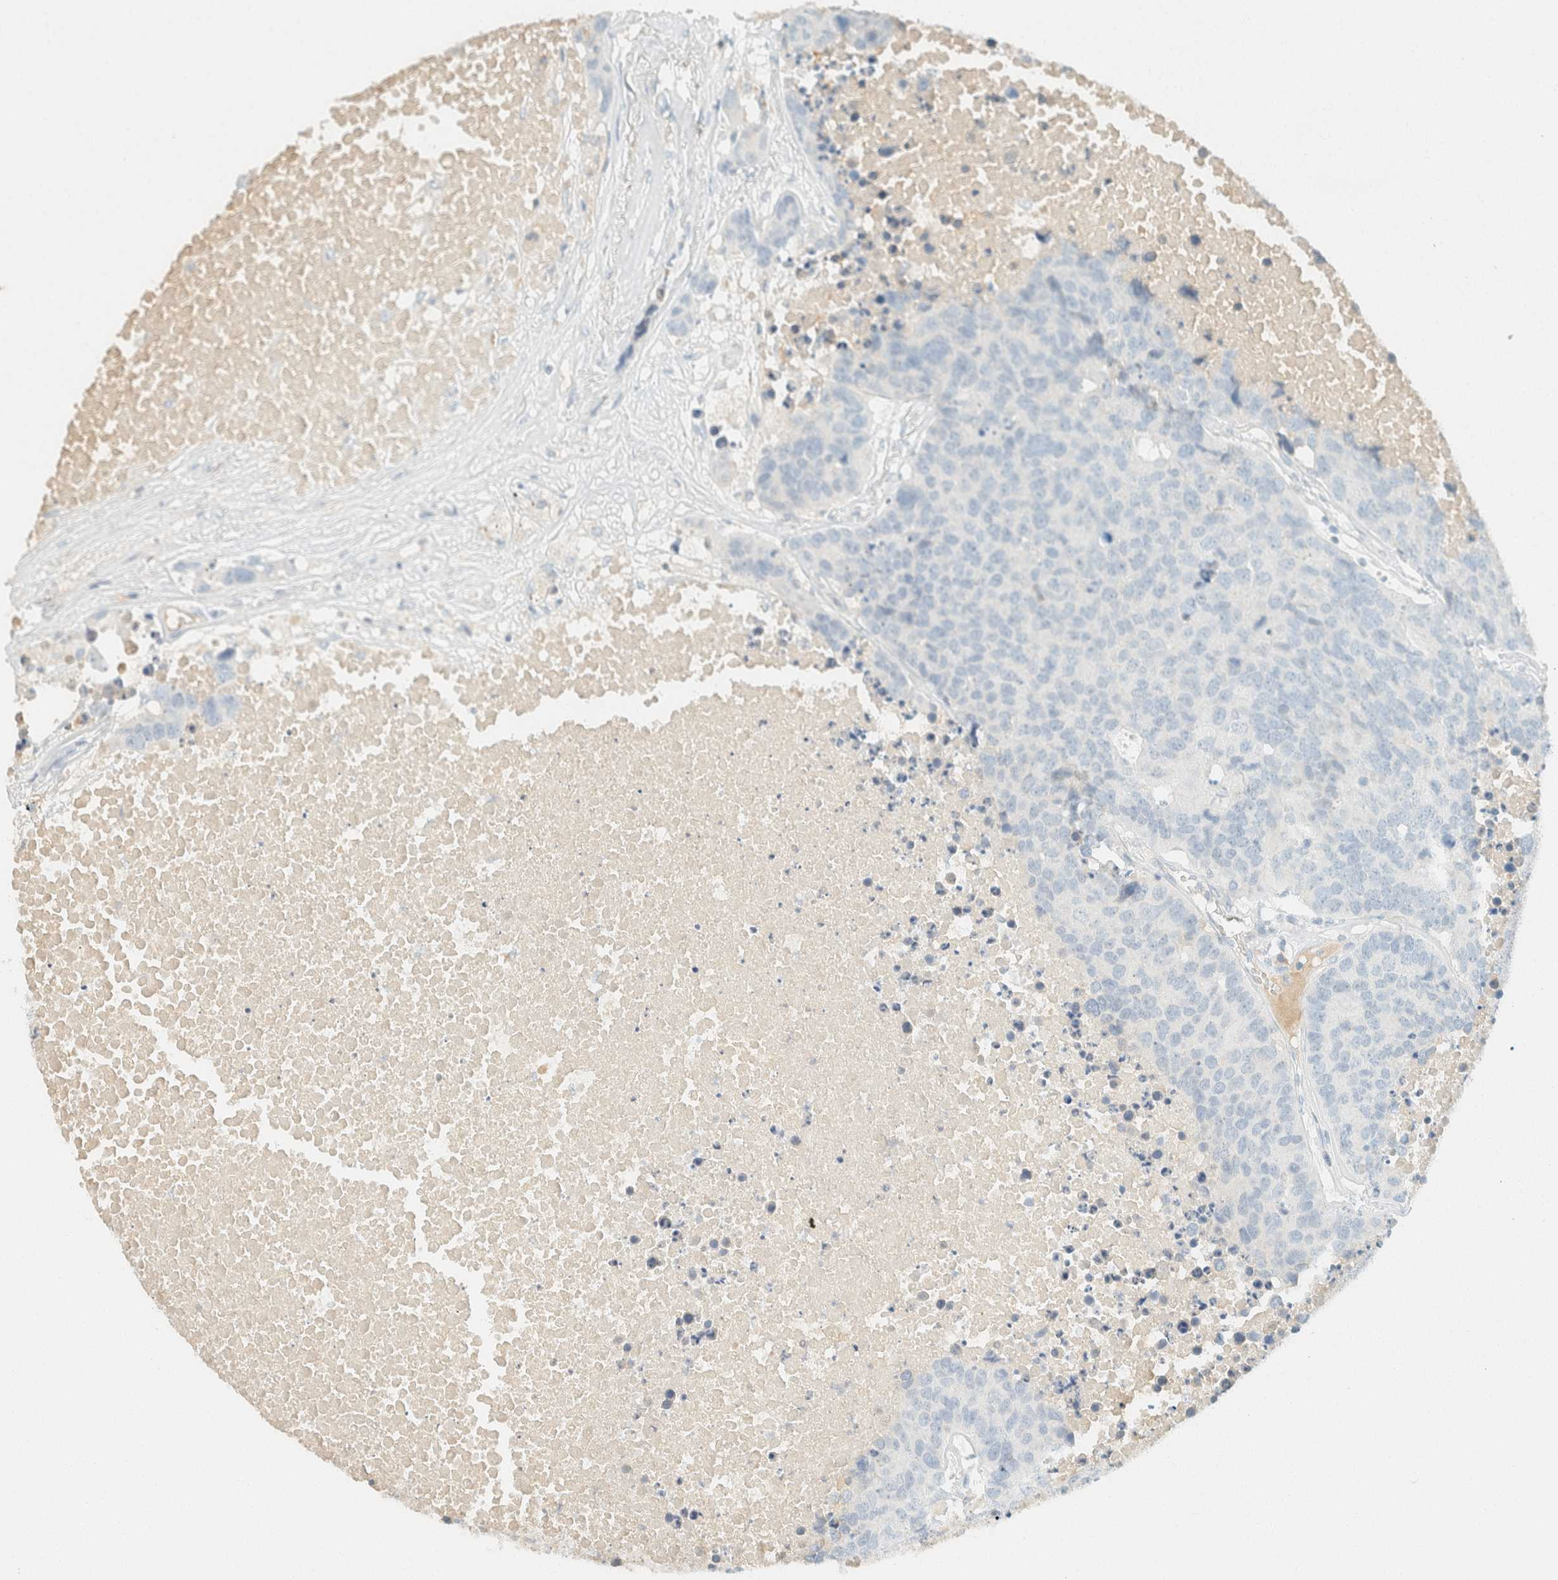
{"staining": {"intensity": "negative", "quantity": "none", "location": "none"}, "tissue": "carcinoid", "cell_type": "Tumor cells", "image_type": "cancer", "snomed": [{"axis": "morphology", "description": "Carcinoid, malignant, NOS"}, {"axis": "topography", "description": "Lung"}], "caption": "High power microscopy photomicrograph of an immunohistochemistry (IHC) photomicrograph of carcinoid, revealing no significant expression in tumor cells. (DAB (3,3'-diaminobenzidine) IHC with hematoxylin counter stain).", "gene": "GPA33", "patient": {"sex": "male", "age": 60}}